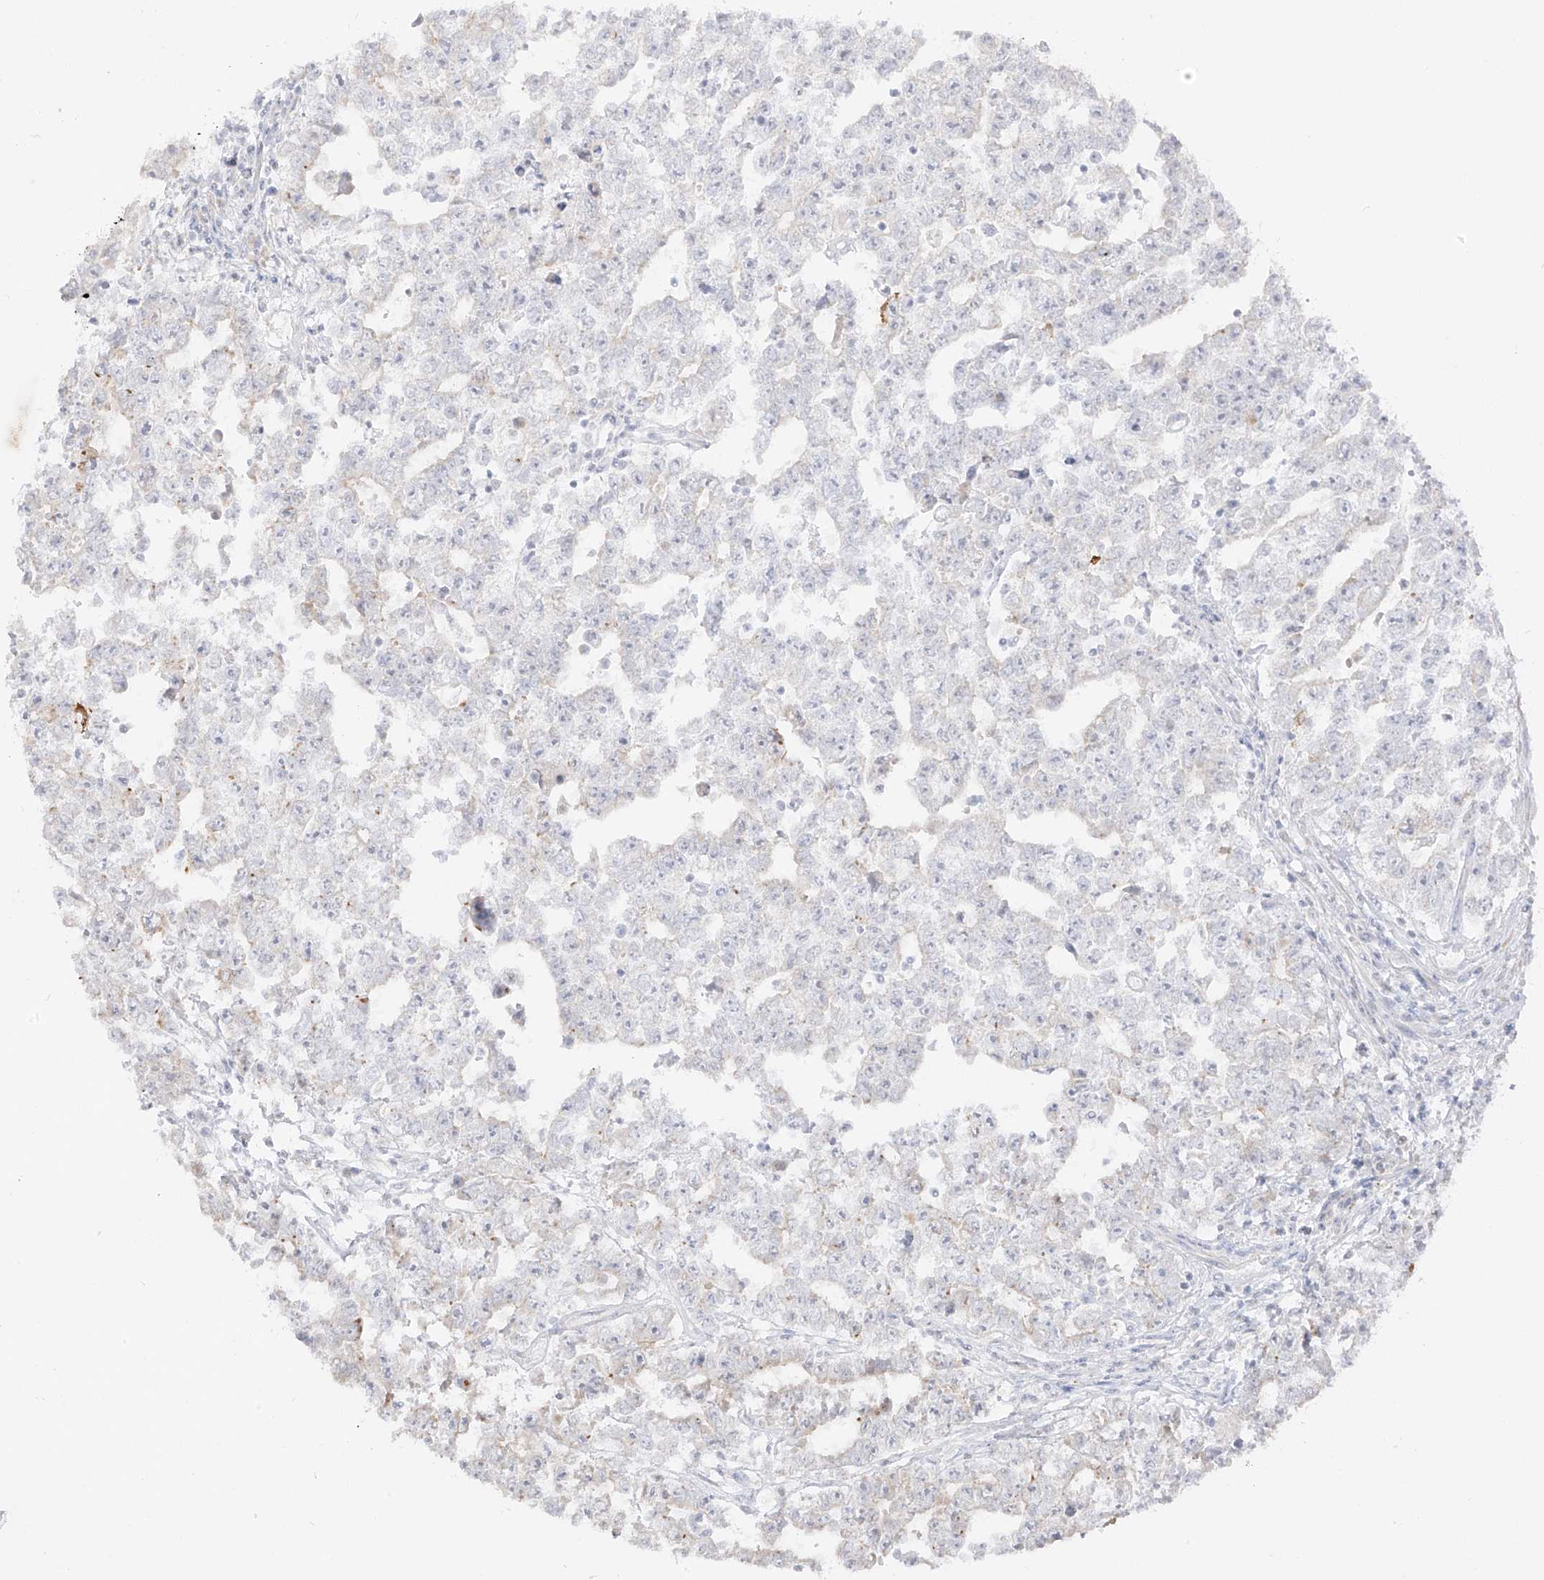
{"staining": {"intensity": "negative", "quantity": "none", "location": "none"}, "tissue": "testis cancer", "cell_type": "Tumor cells", "image_type": "cancer", "snomed": [{"axis": "morphology", "description": "Carcinoma, Embryonal, NOS"}, {"axis": "topography", "description": "Testis"}], "caption": "Photomicrograph shows no protein positivity in tumor cells of testis cancer tissue.", "gene": "C11orf87", "patient": {"sex": "male", "age": 25}}